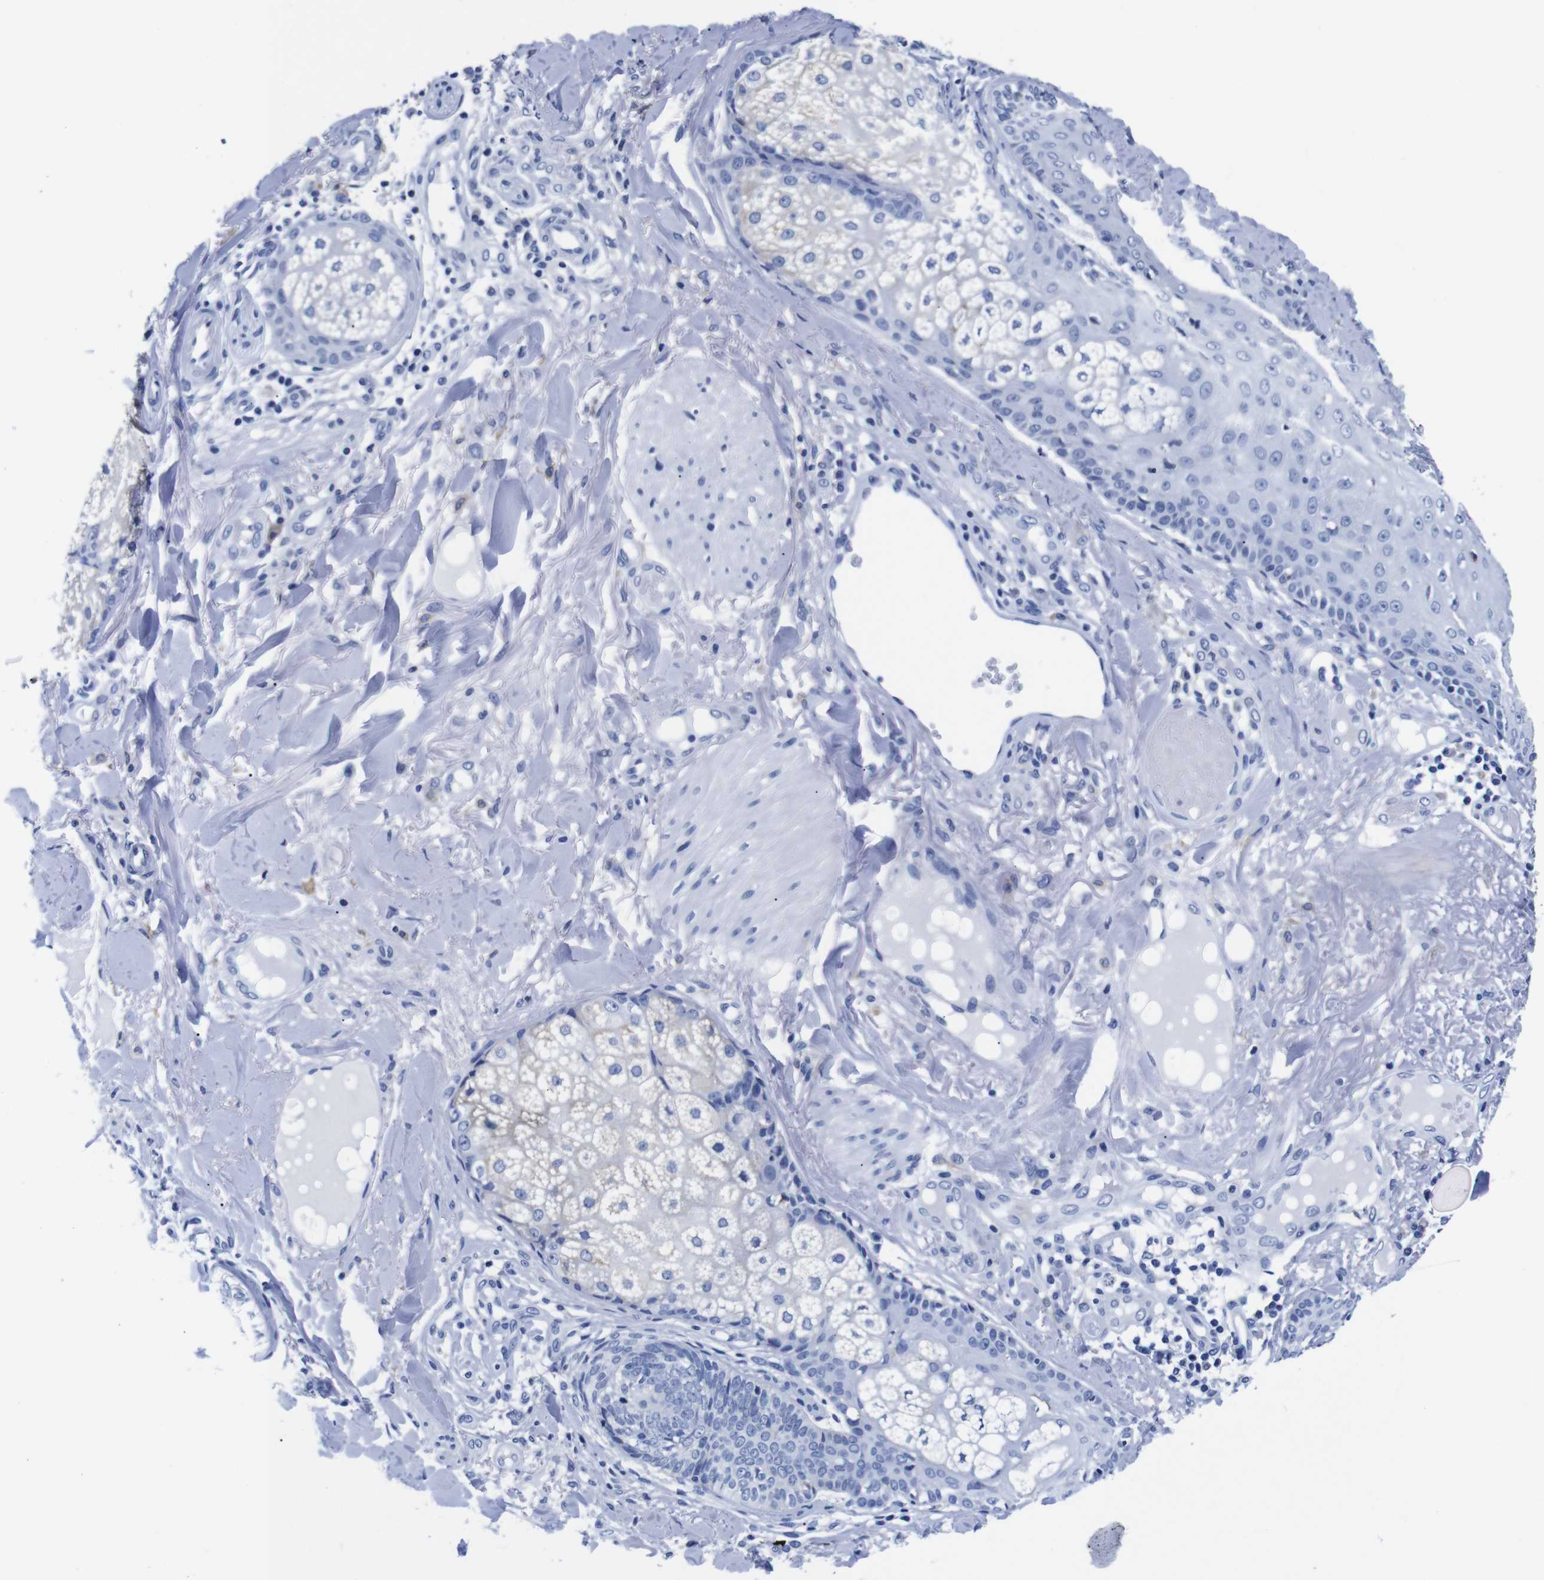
{"staining": {"intensity": "negative", "quantity": "none", "location": "none"}, "tissue": "skin cancer", "cell_type": "Tumor cells", "image_type": "cancer", "snomed": [{"axis": "morphology", "description": "Normal tissue, NOS"}, {"axis": "morphology", "description": "Basal cell carcinoma"}, {"axis": "topography", "description": "Skin"}], "caption": "DAB immunohistochemical staining of human skin cancer (basal cell carcinoma) demonstrates no significant expression in tumor cells.", "gene": "CLEC4G", "patient": {"sex": "male", "age": 52}}